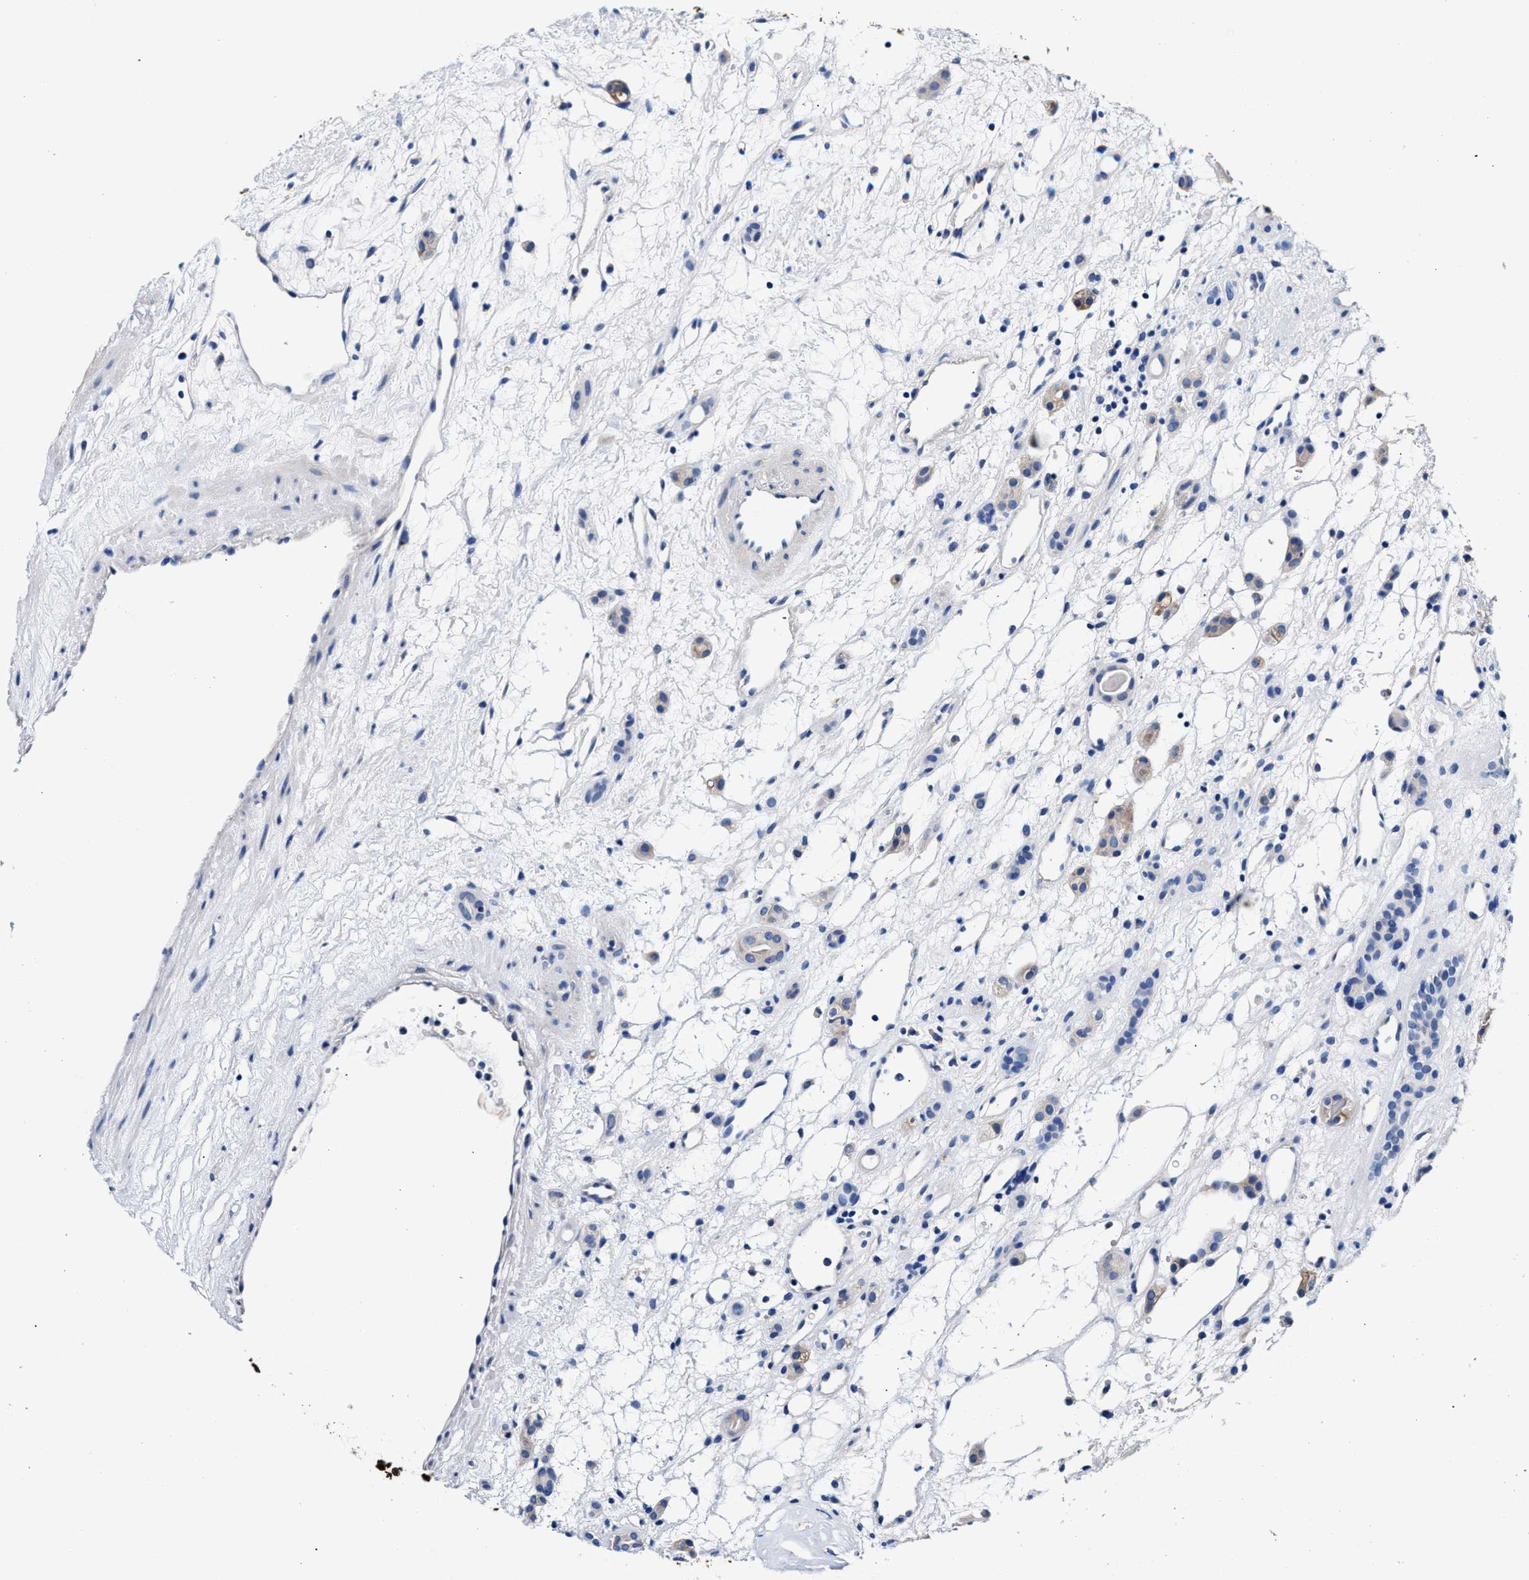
{"staining": {"intensity": "negative", "quantity": "none", "location": "none"}, "tissue": "renal cancer", "cell_type": "Tumor cells", "image_type": "cancer", "snomed": [{"axis": "morphology", "description": "Adenocarcinoma, NOS"}, {"axis": "topography", "description": "Kidney"}], "caption": "Renal adenocarcinoma was stained to show a protein in brown. There is no significant positivity in tumor cells.", "gene": "GSTM1", "patient": {"sex": "female", "age": 60}}